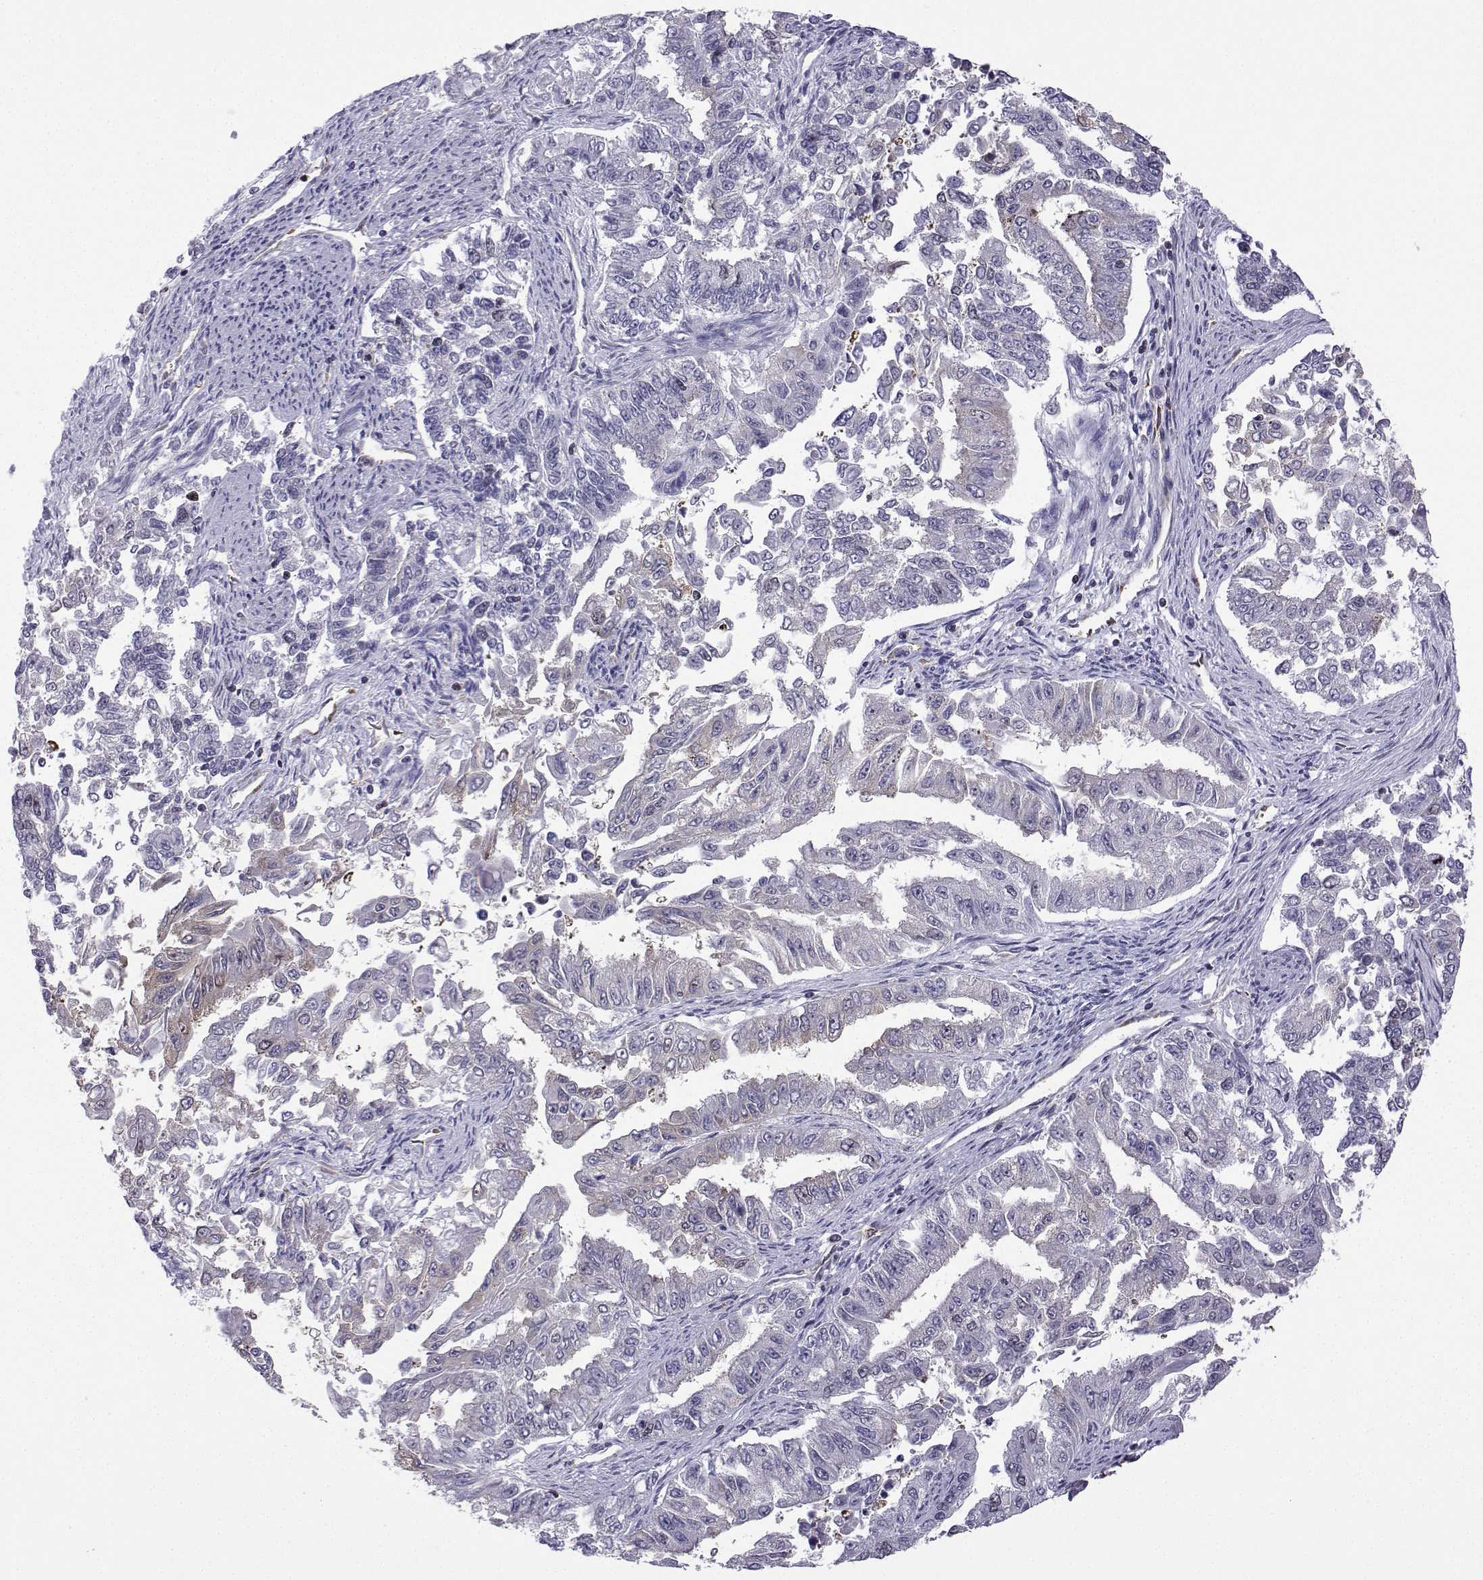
{"staining": {"intensity": "negative", "quantity": "none", "location": "none"}, "tissue": "endometrial cancer", "cell_type": "Tumor cells", "image_type": "cancer", "snomed": [{"axis": "morphology", "description": "Adenocarcinoma, NOS"}, {"axis": "topography", "description": "Uterus"}], "caption": "A histopathology image of endometrial cancer (adenocarcinoma) stained for a protein exhibits no brown staining in tumor cells.", "gene": "INCENP", "patient": {"sex": "female", "age": 59}}